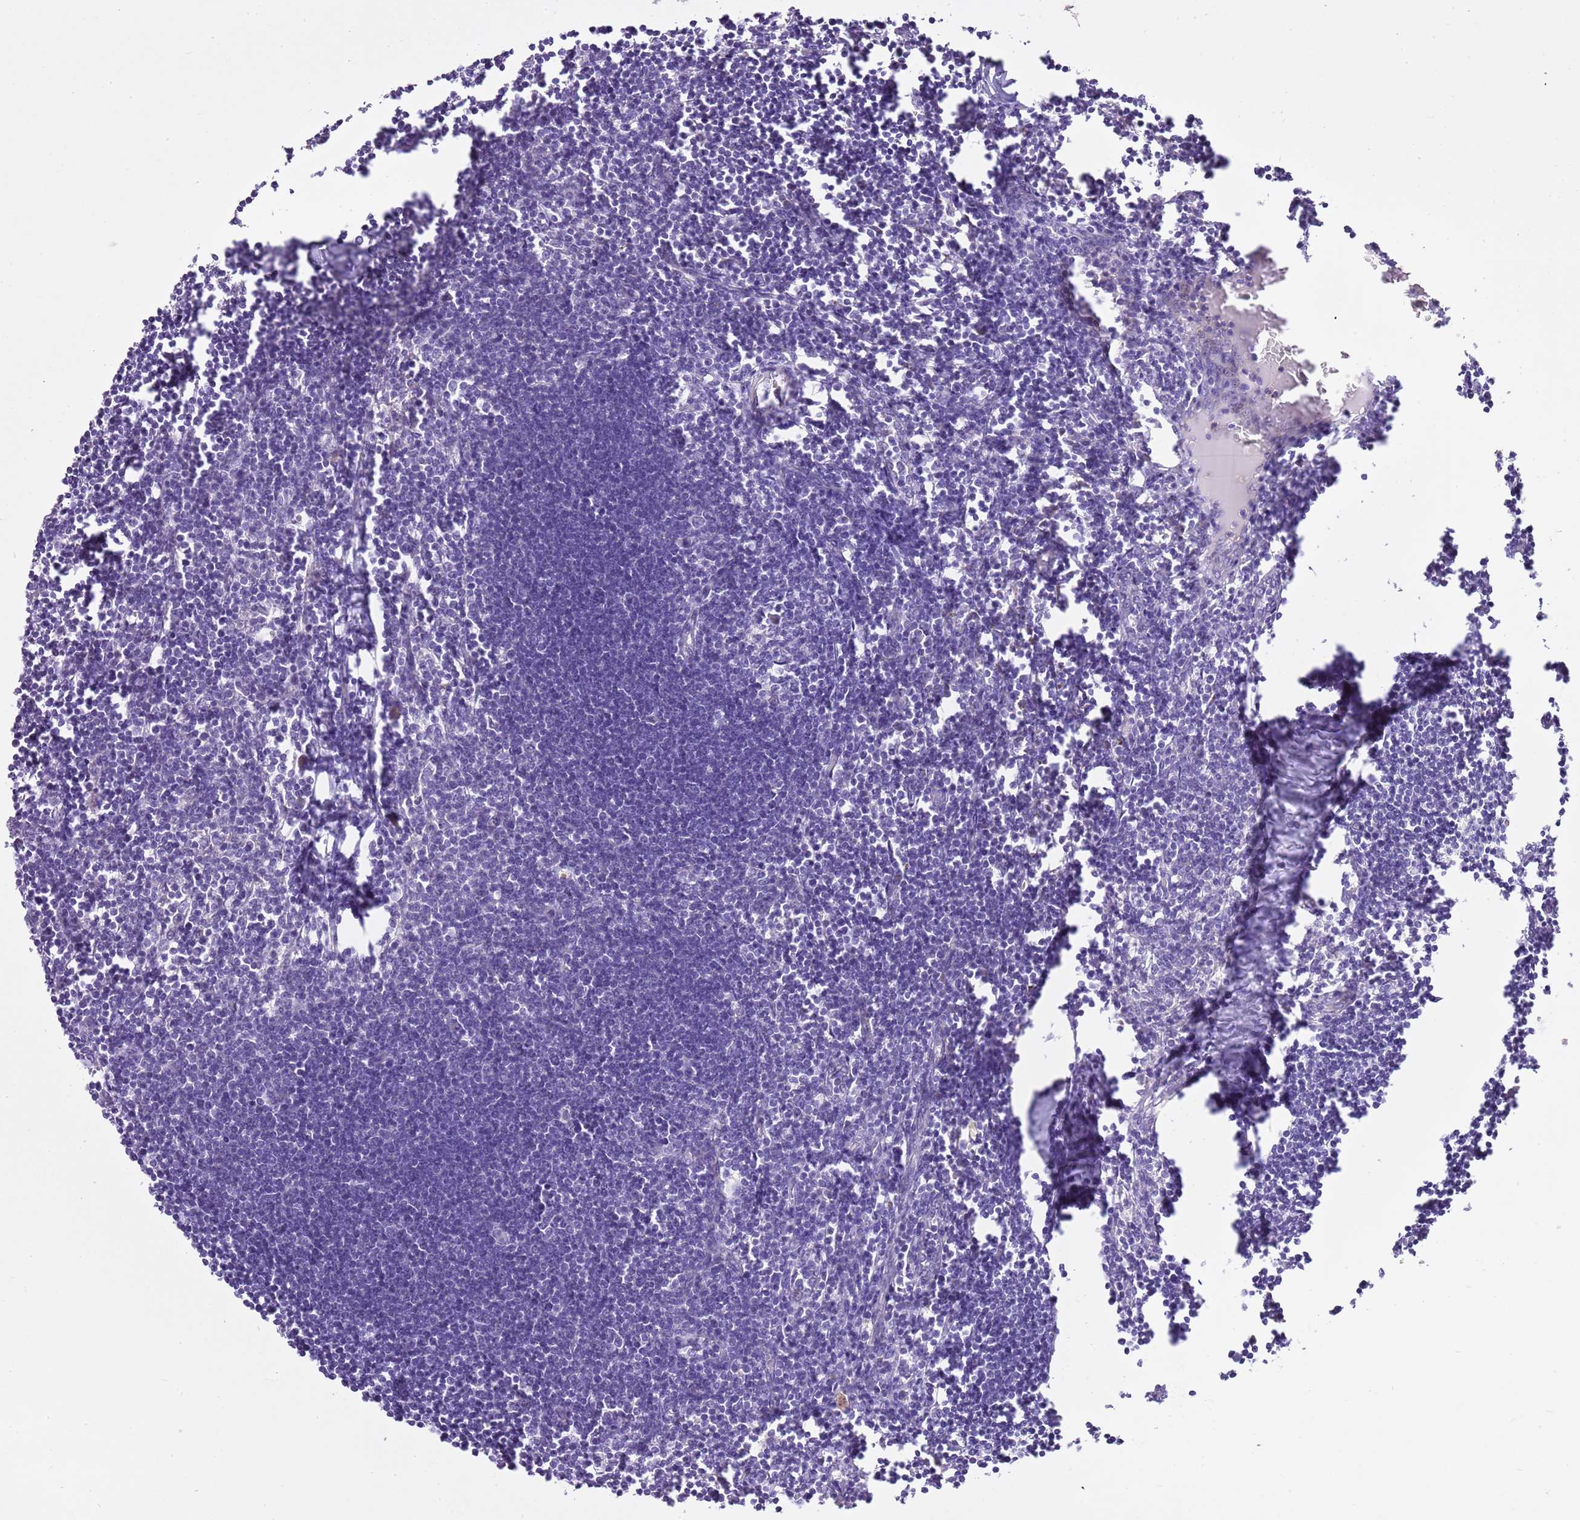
{"staining": {"intensity": "negative", "quantity": "none", "location": "none"}, "tissue": "lymph node", "cell_type": "Germinal center cells", "image_type": "normal", "snomed": [{"axis": "morphology", "description": "Normal tissue, NOS"}, {"axis": "morphology", "description": "Malignant melanoma, Metastatic site"}, {"axis": "topography", "description": "Lymph node"}], "caption": "The immunohistochemistry histopathology image has no significant positivity in germinal center cells of lymph node. (Immunohistochemistry (ihc), brightfield microscopy, high magnification).", "gene": "XPO7", "patient": {"sex": "male", "age": 41}}